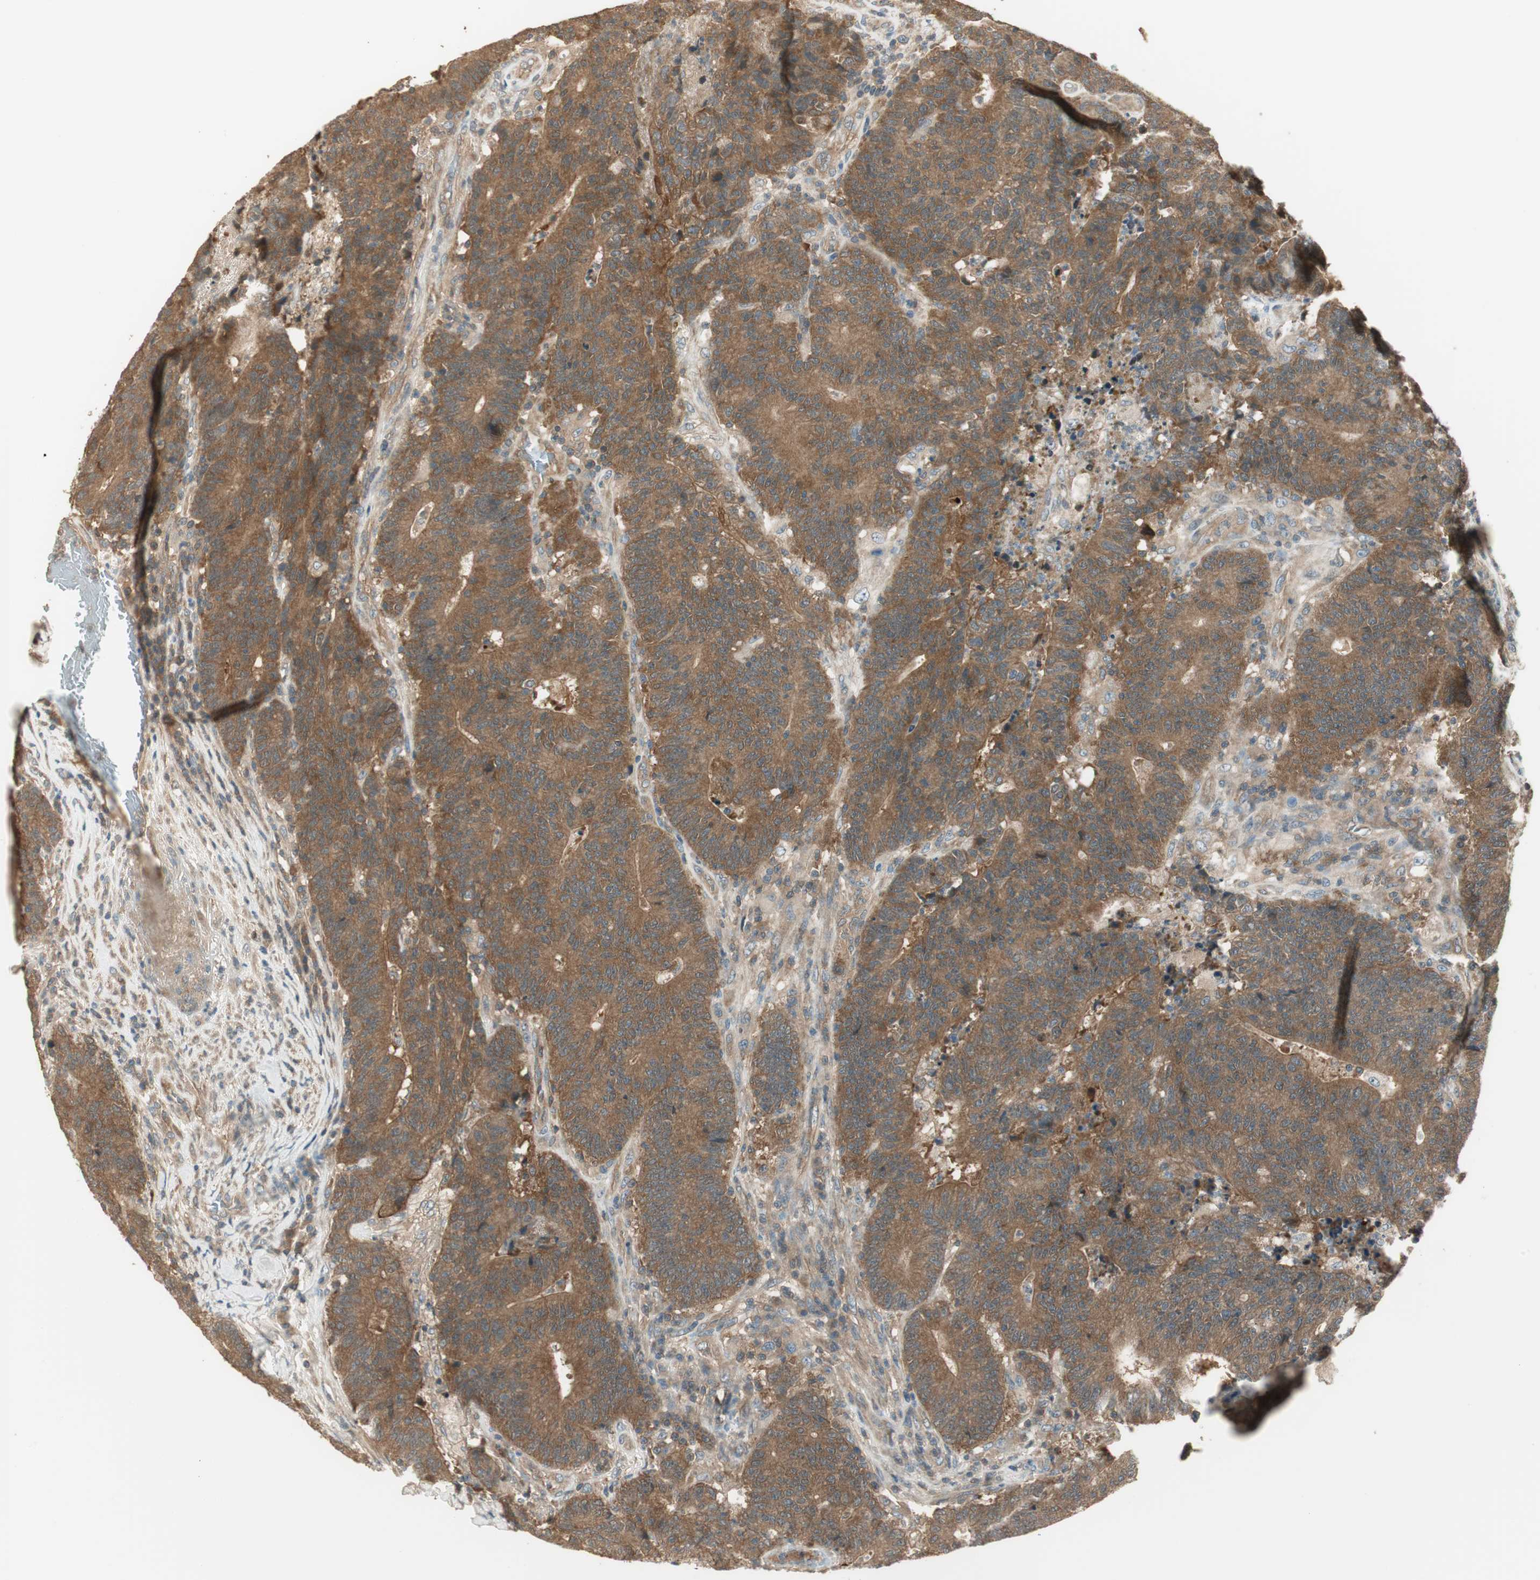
{"staining": {"intensity": "moderate", "quantity": ">75%", "location": "cytoplasmic/membranous"}, "tissue": "colorectal cancer", "cell_type": "Tumor cells", "image_type": "cancer", "snomed": [{"axis": "morphology", "description": "Normal tissue, NOS"}, {"axis": "morphology", "description": "Adenocarcinoma, NOS"}, {"axis": "topography", "description": "Colon"}], "caption": "Tumor cells display medium levels of moderate cytoplasmic/membranous positivity in approximately >75% of cells in colorectal cancer (adenocarcinoma).", "gene": "PFDN5", "patient": {"sex": "female", "age": 75}}